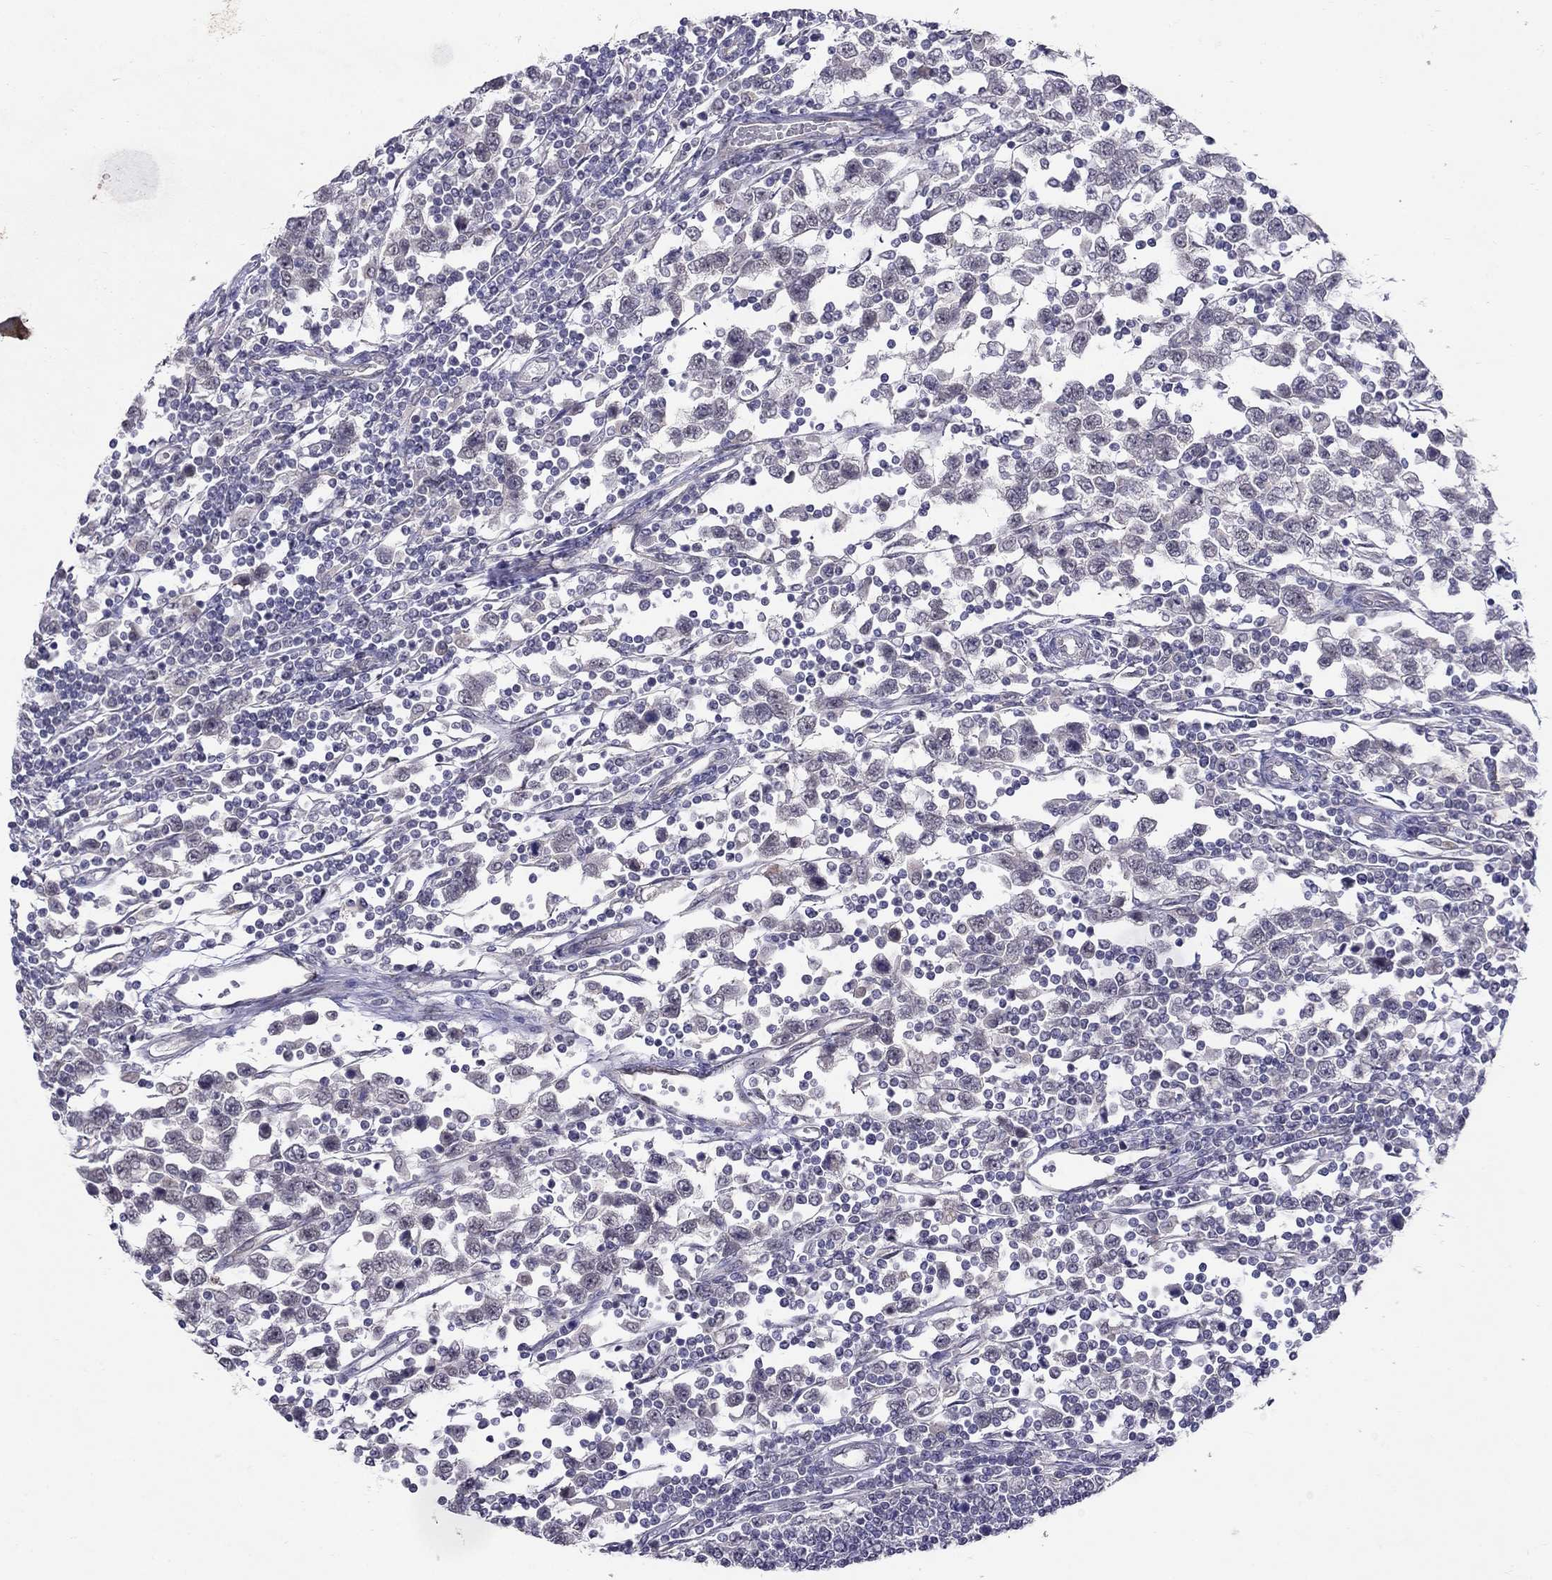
{"staining": {"intensity": "negative", "quantity": "none", "location": "none"}, "tissue": "testis cancer", "cell_type": "Tumor cells", "image_type": "cancer", "snomed": [{"axis": "morphology", "description": "Seminoma, NOS"}, {"axis": "topography", "description": "Testis"}], "caption": "The histopathology image displays no staining of tumor cells in testis cancer. (DAB immunohistochemistry (IHC), high magnification).", "gene": "MYO3B", "patient": {"sex": "male", "age": 34}}